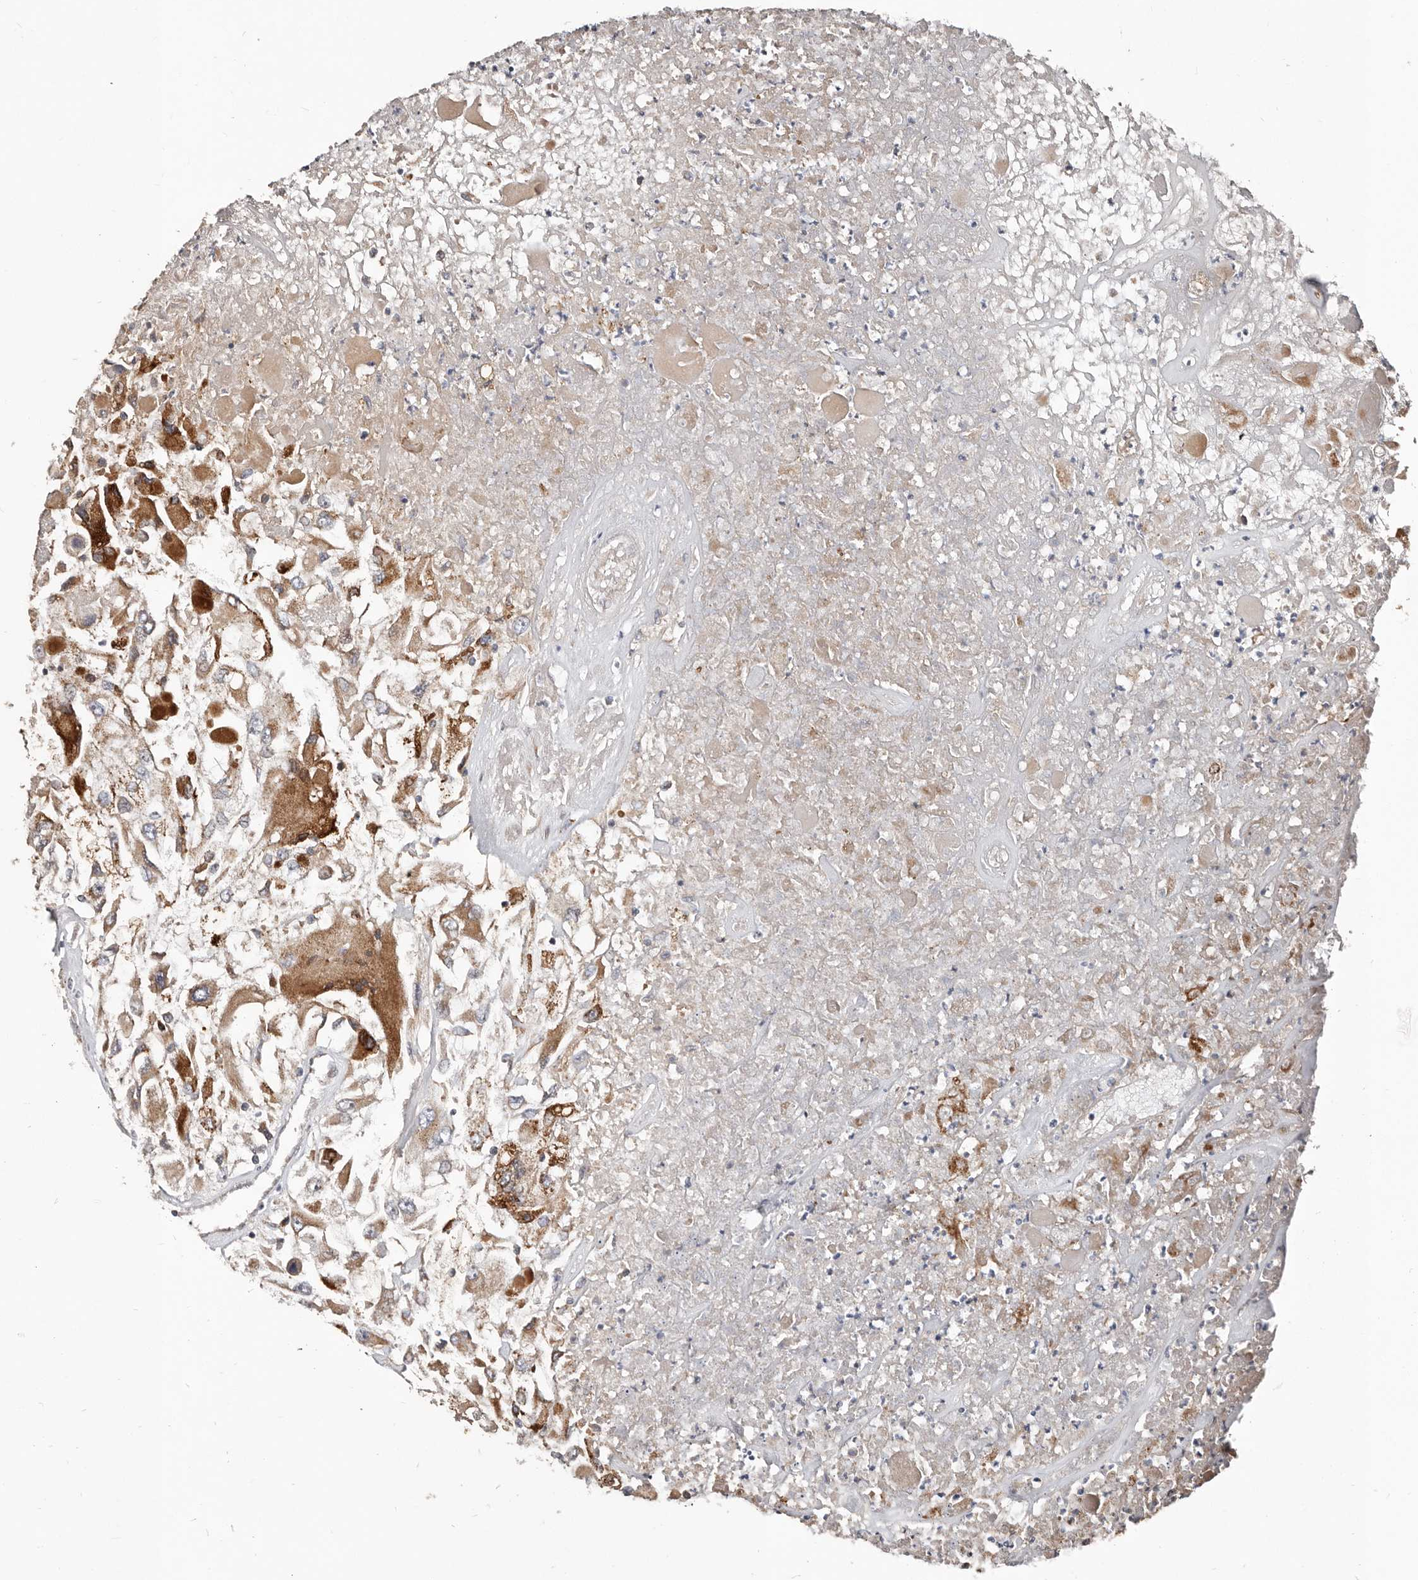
{"staining": {"intensity": "moderate", "quantity": ">75%", "location": "cytoplasmic/membranous"}, "tissue": "renal cancer", "cell_type": "Tumor cells", "image_type": "cancer", "snomed": [{"axis": "morphology", "description": "Adenocarcinoma, NOS"}, {"axis": "topography", "description": "Kidney"}], "caption": "Tumor cells display moderate cytoplasmic/membranous expression in approximately >75% of cells in renal cancer (adenocarcinoma).", "gene": "COG1", "patient": {"sex": "female", "age": 52}}